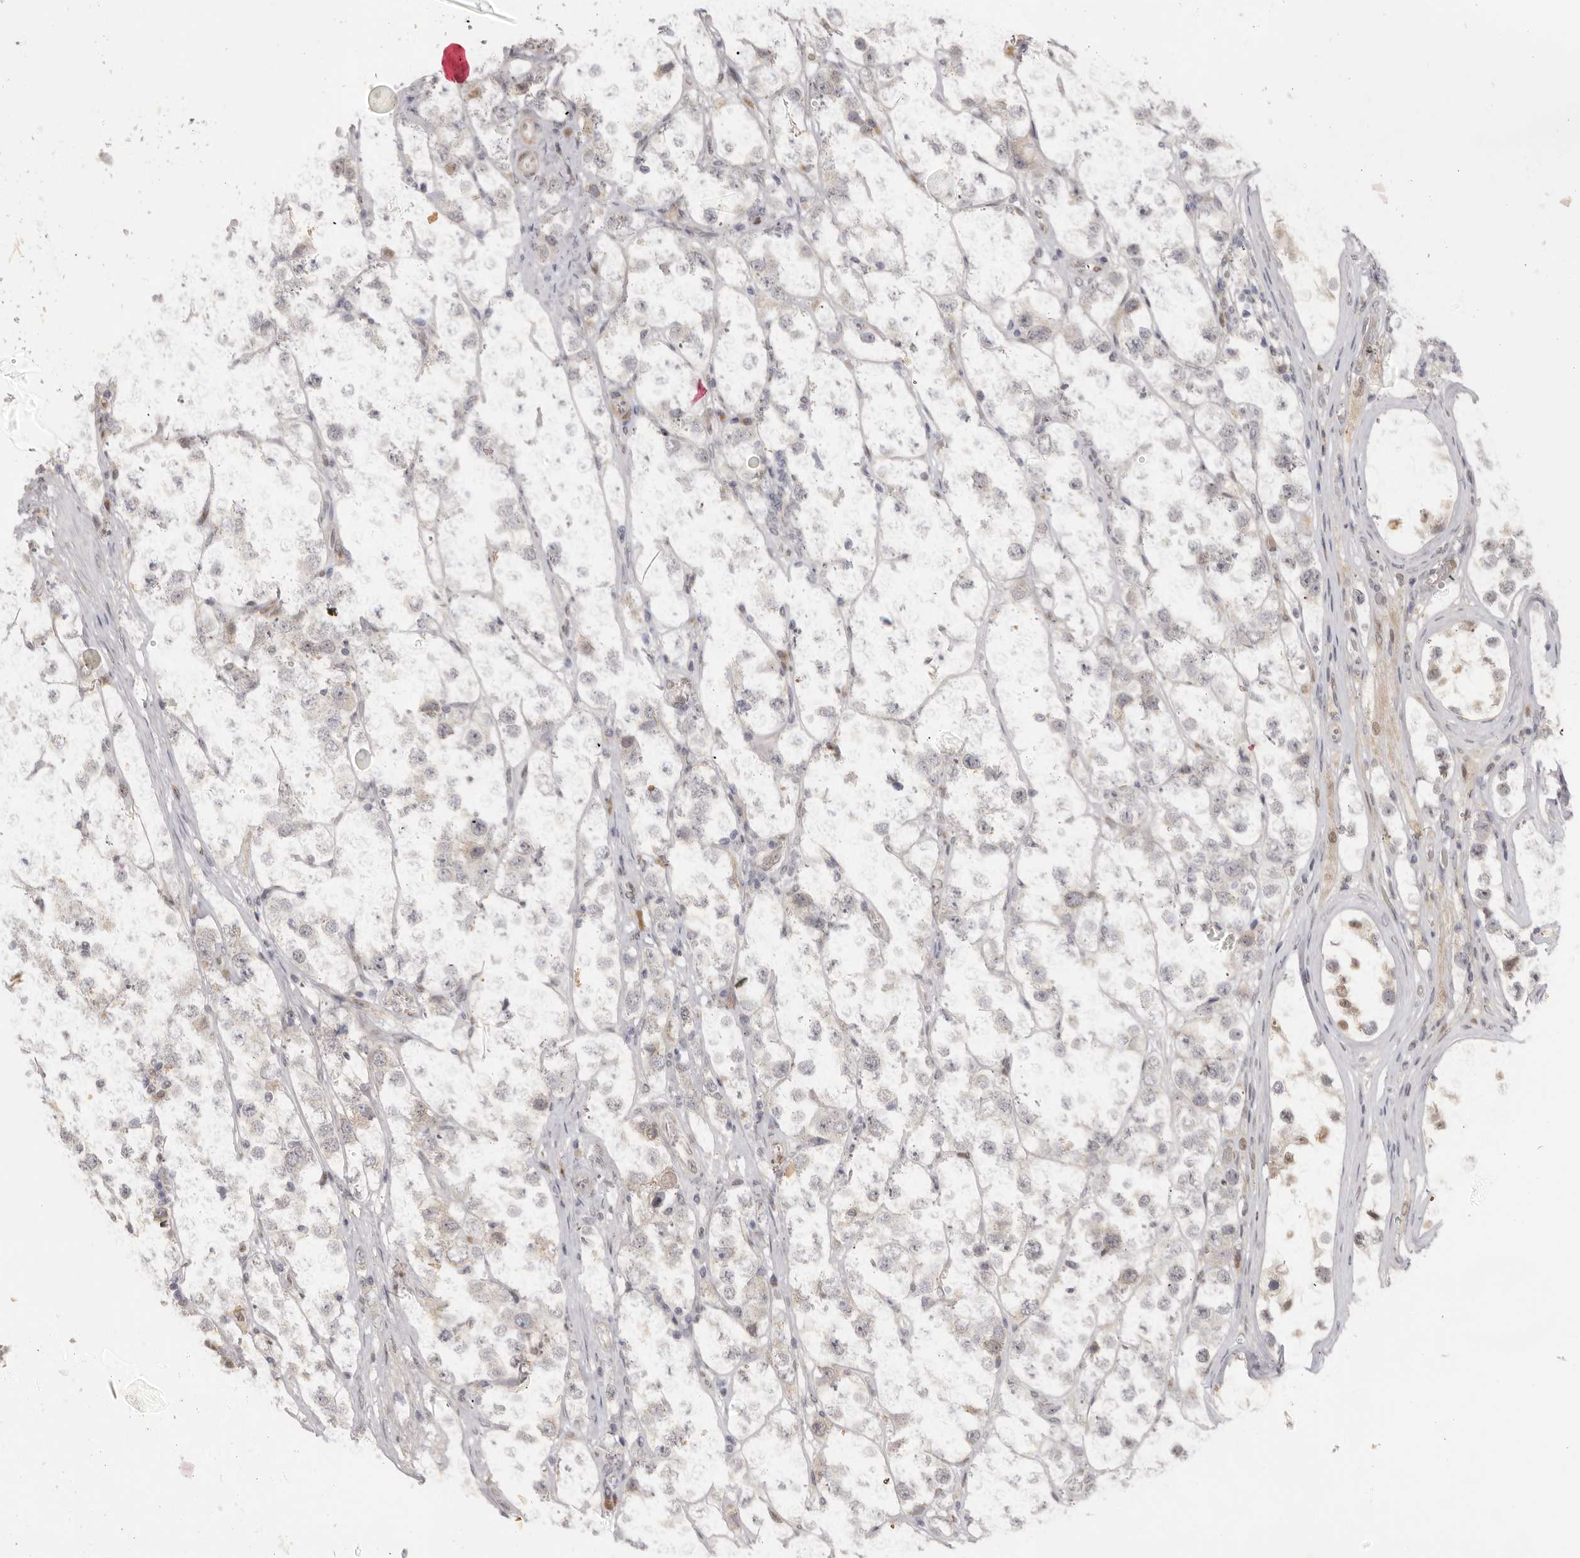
{"staining": {"intensity": "weak", "quantity": "<25%", "location": "nuclear"}, "tissue": "testis cancer", "cell_type": "Tumor cells", "image_type": "cancer", "snomed": [{"axis": "morphology", "description": "Seminoma, NOS"}, {"axis": "topography", "description": "Testis"}], "caption": "High power microscopy histopathology image of an IHC photomicrograph of testis cancer (seminoma), revealing no significant staining in tumor cells. (DAB immunohistochemistry (IHC) visualized using brightfield microscopy, high magnification).", "gene": "ZNF326", "patient": {"sex": "male", "age": 28}}